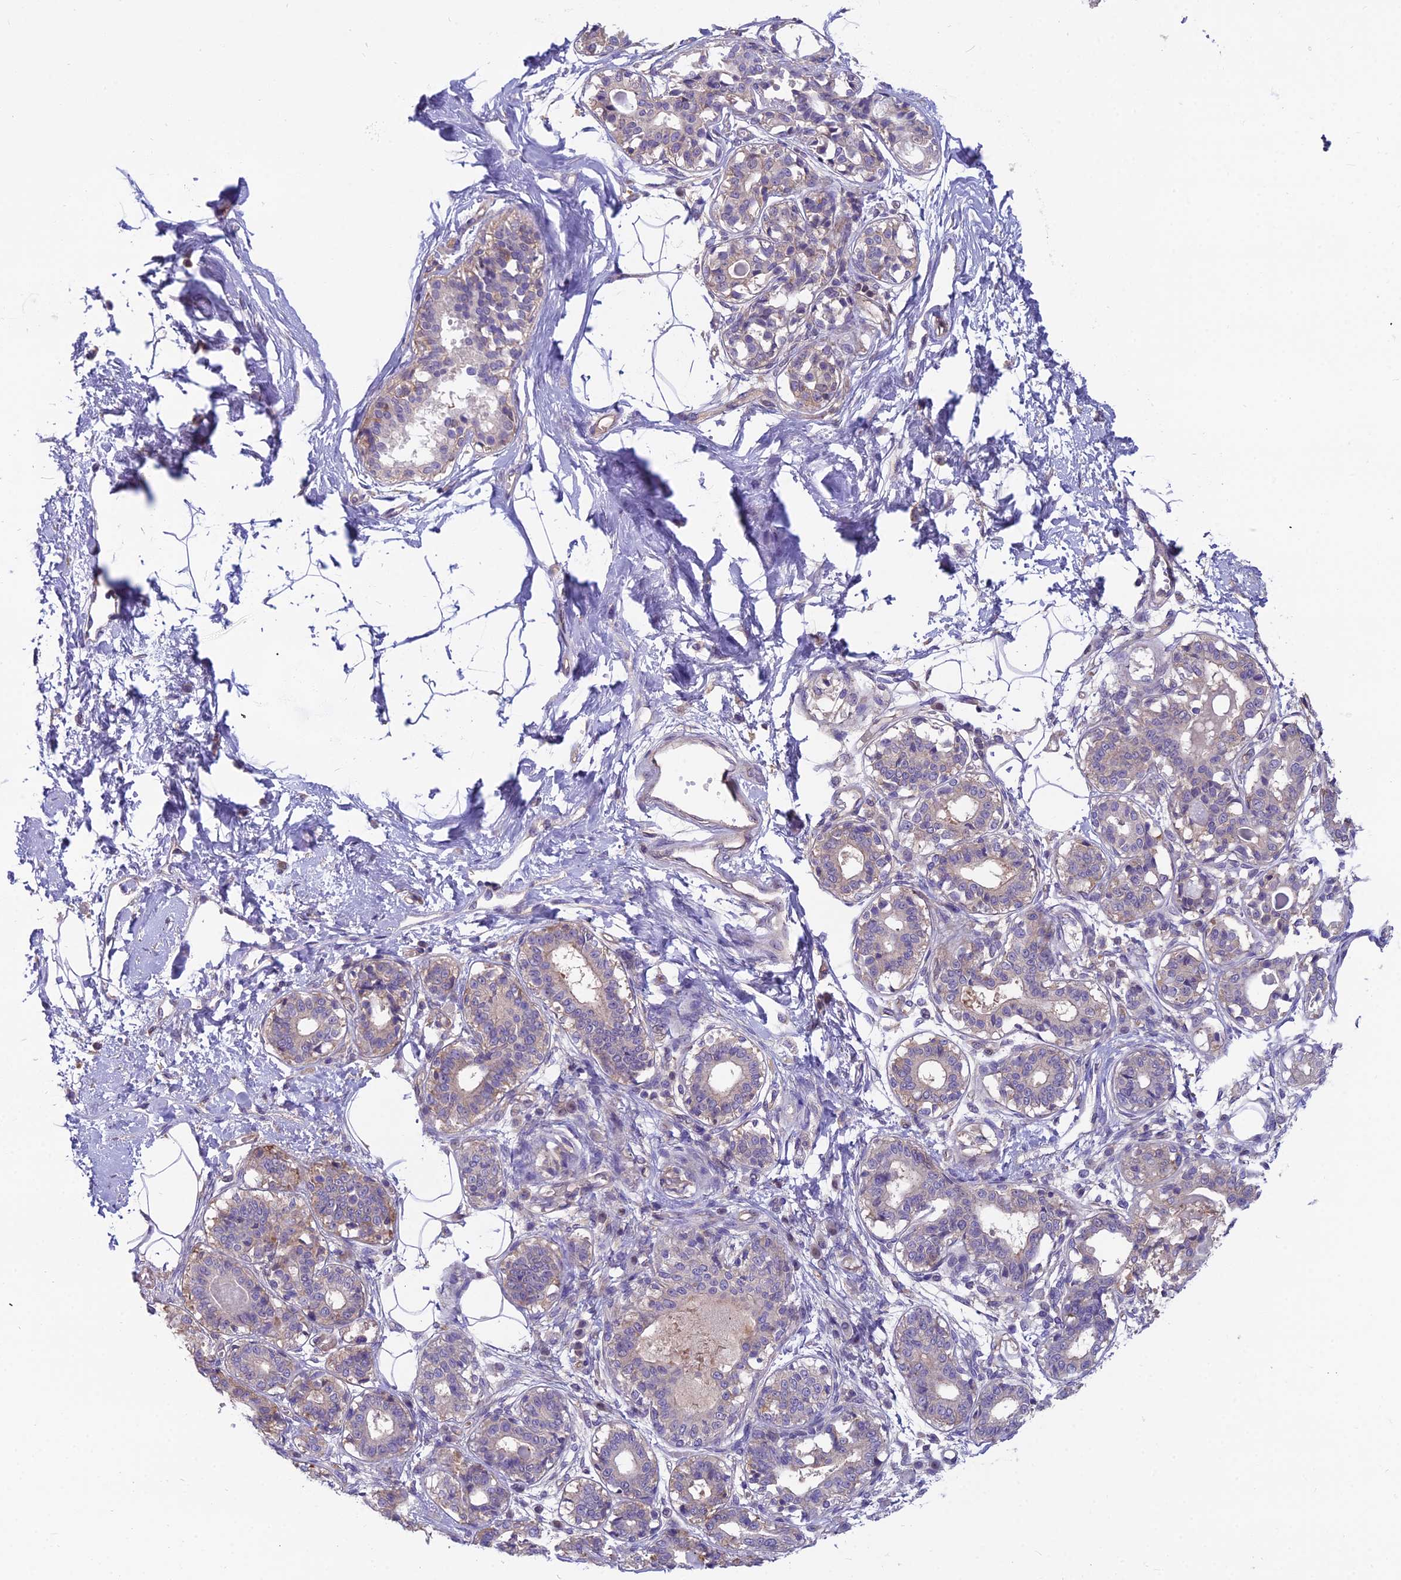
{"staining": {"intensity": "negative", "quantity": "none", "location": "none"}, "tissue": "breast", "cell_type": "Adipocytes", "image_type": "normal", "snomed": [{"axis": "morphology", "description": "Normal tissue, NOS"}, {"axis": "topography", "description": "Breast"}], "caption": "Histopathology image shows no protein staining in adipocytes of benign breast.", "gene": "MVD", "patient": {"sex": "female", "age": 45}}